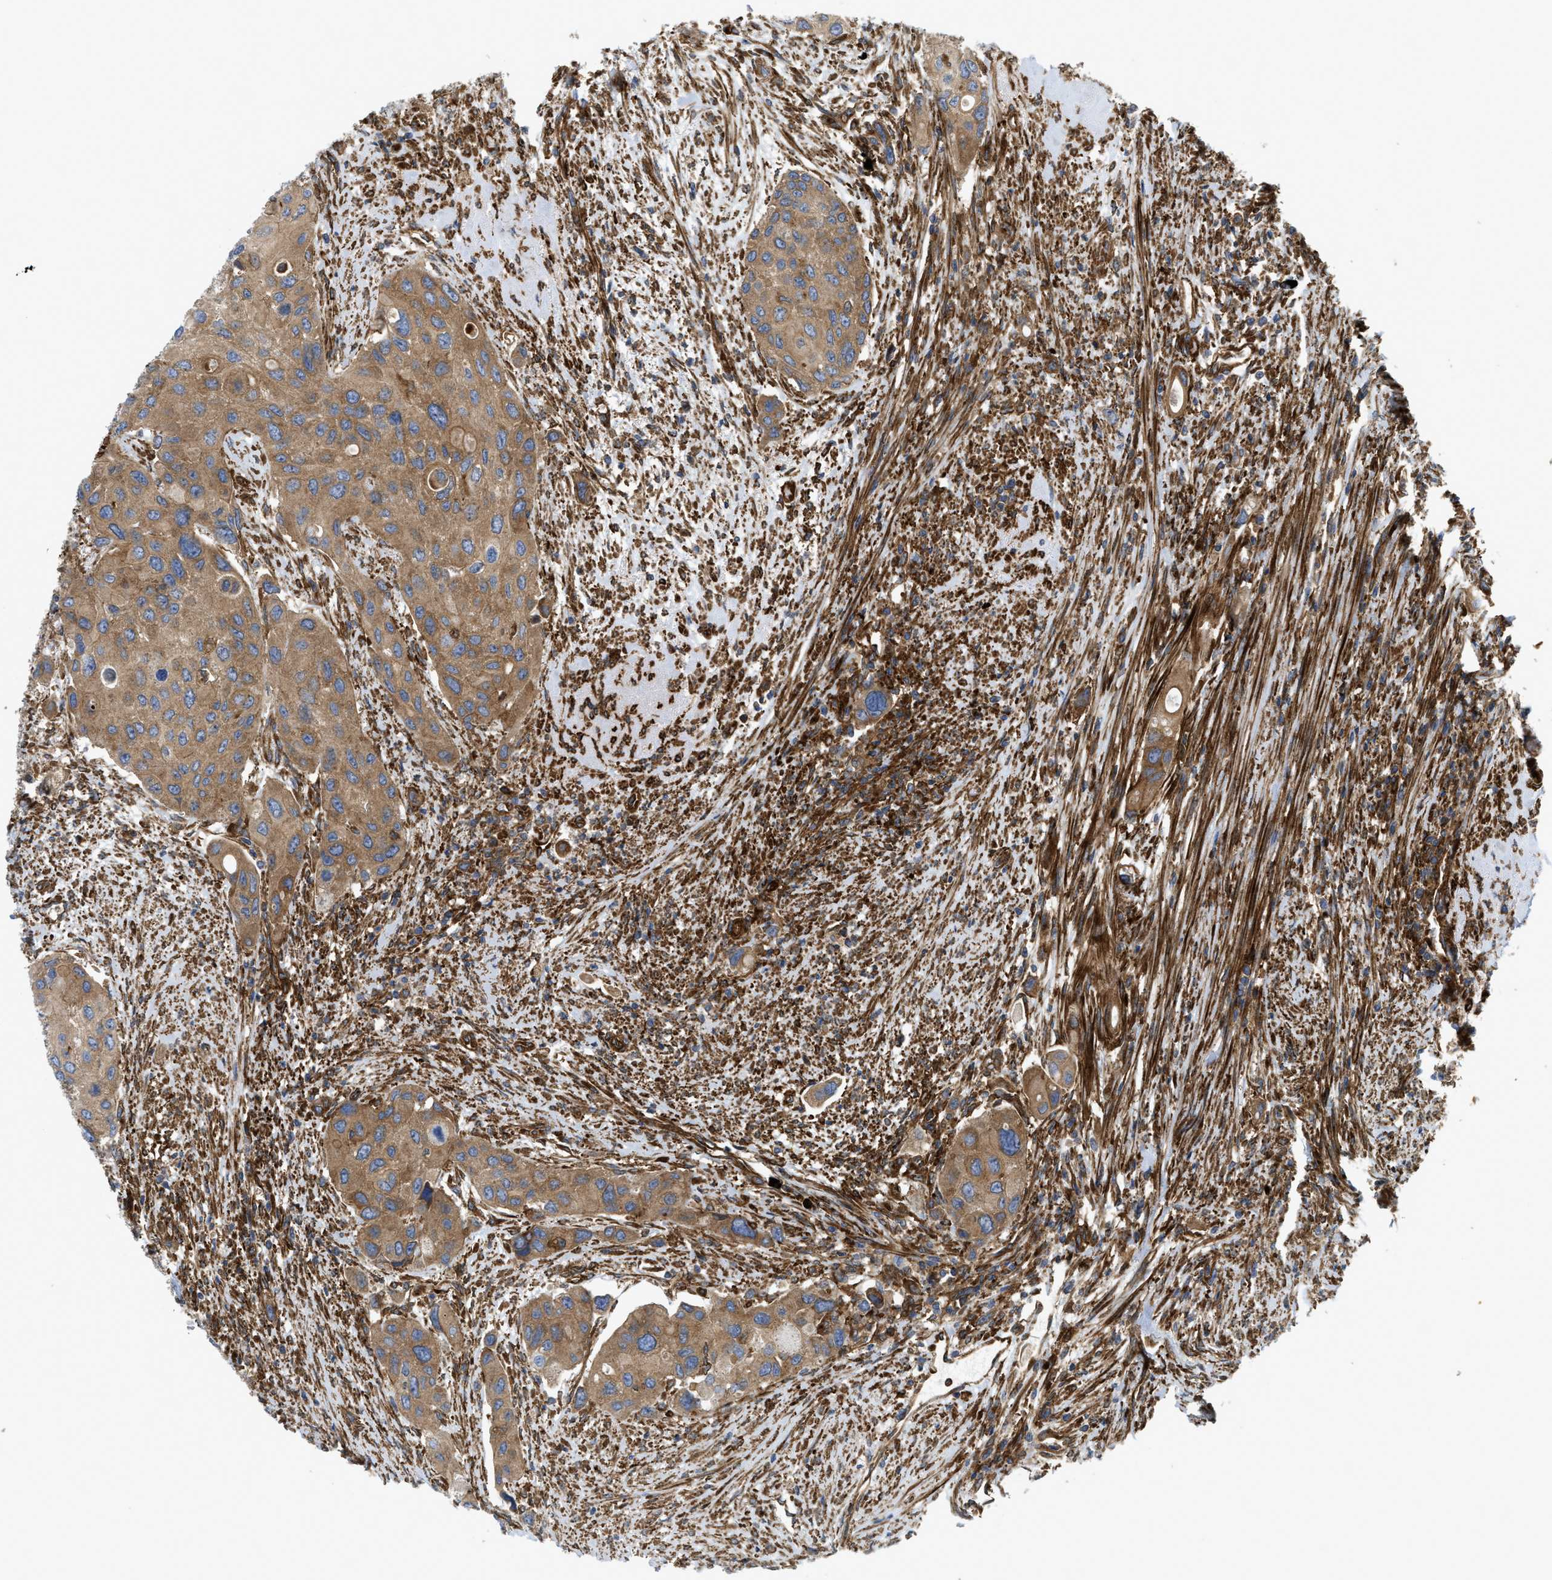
{"staining": {"intensity": "moderate", "quantity": ">75%", "location": "cytoplasmic/membranous"}, "tissue": "urothelial cancer", "cell_type": "Tumor cells", "image_type": "cancer", "snomed": [{"axis": "morphology", "description": "Urothelial carcinoma, High grade"}, {"axis": "topography", "description": "Urinary bladder"}], "caption": "A histopathology image of urothelial cancer stained for a protein displays moderate cytoplasmic/membranous brown staining in tumor cells.", "gene": "PICALM", "patient": {"sex": "female", "age": 56}}